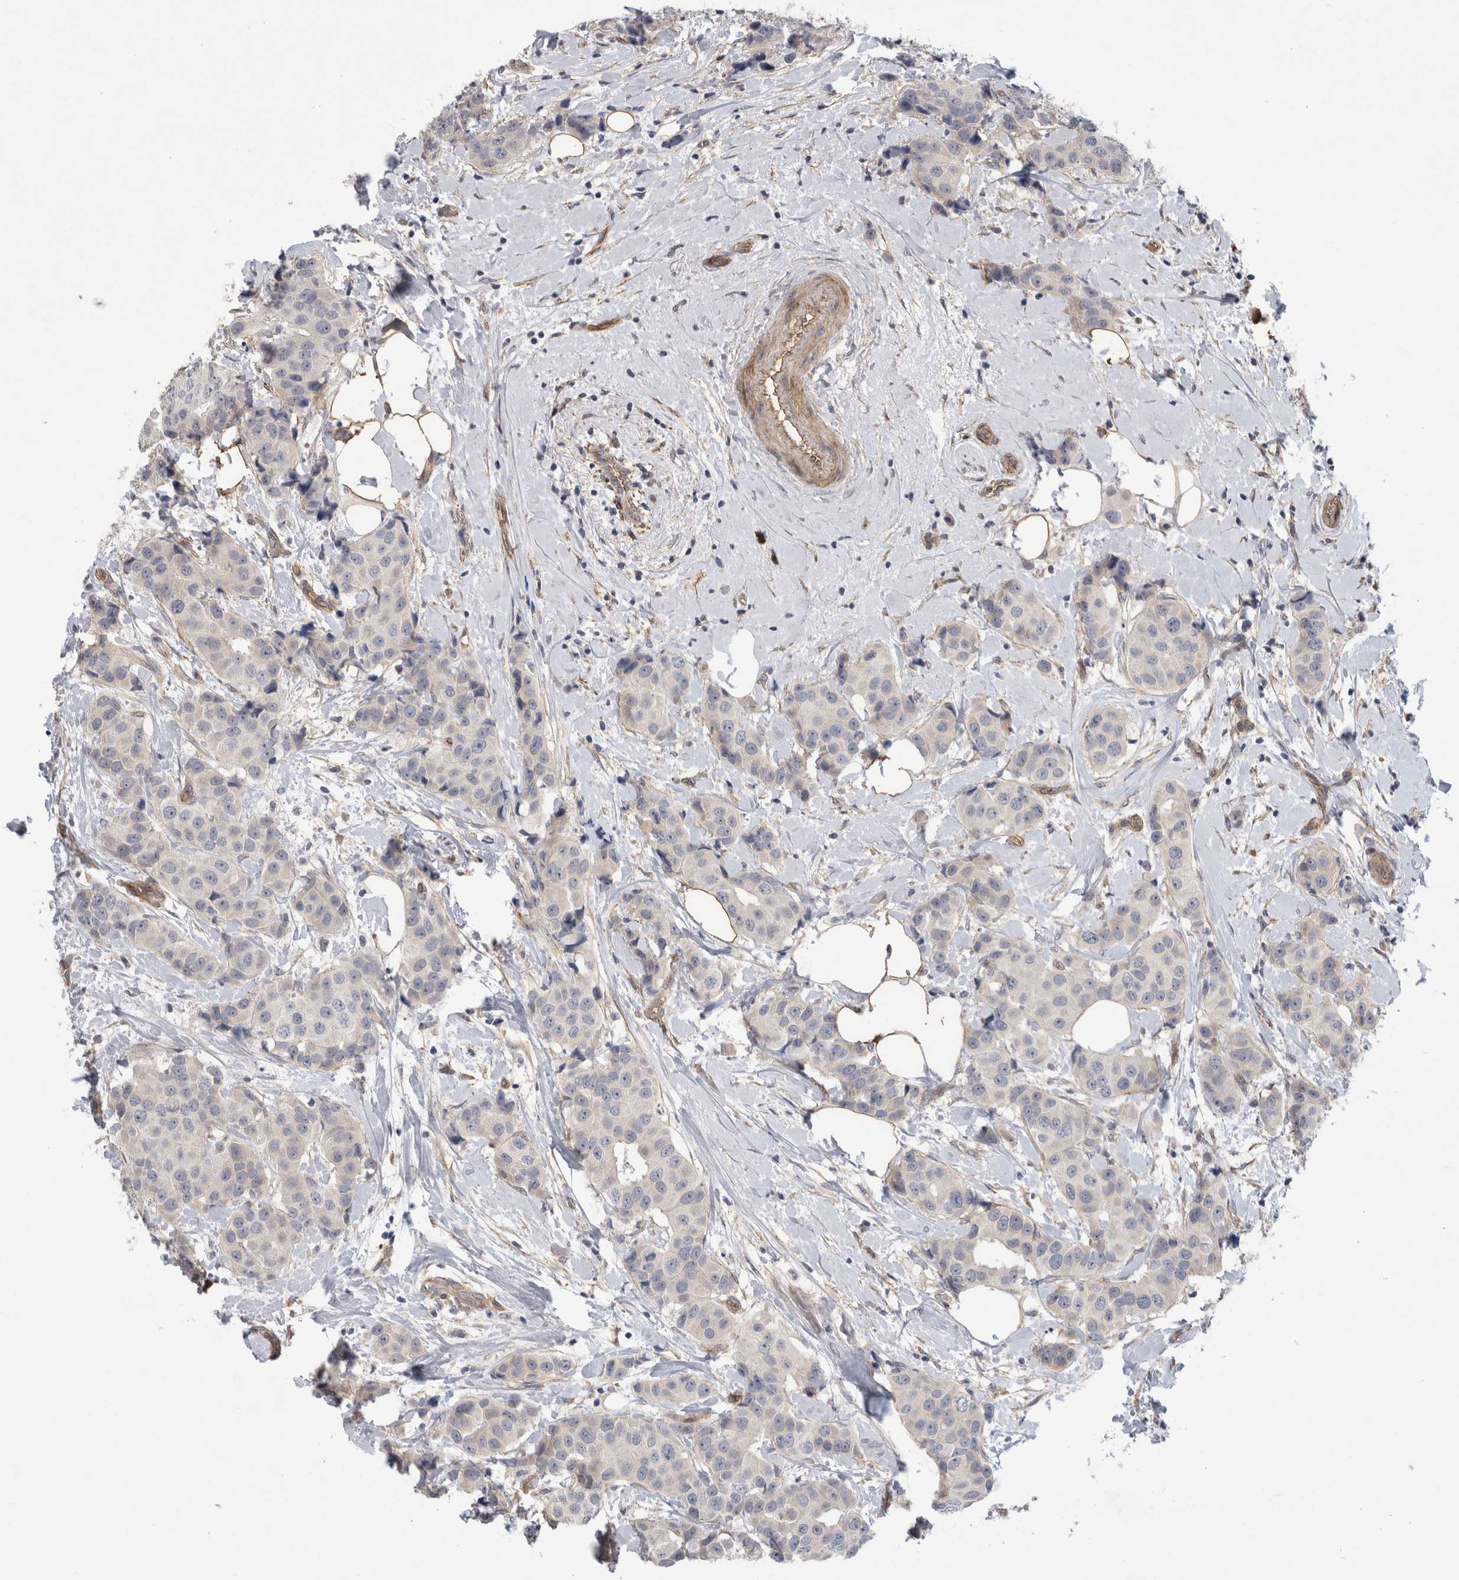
{"staining": {"intensity": "weak", "quantity": "<25%", "location": "cytoplasmic/membranous"}, "tissue": "breast cancer", "cell_type": "Tumor cells", "image_type": "cancer", "snomed": [{"axis": "morphology", "description": "Normal tissue, NOS"}, {"axis": "morphology", "description": "Duct carcinoma"}, {"axis": "topography", "description": "Breast"}], "caption": "IHC histopathology image of neoplastic tissue: infiltrating ductal carcinoma (breast) stained with DAB (3,3'-diaminobenzidine) displays no significant protein staining in tumor cells. (DAB (3,3'-diaminobenzidine) immunohistochemistry visualized using brightfield microscopy, high magnification).", "gene": "ANKFY1", "patient": {"sex": "female", "age": 39}}